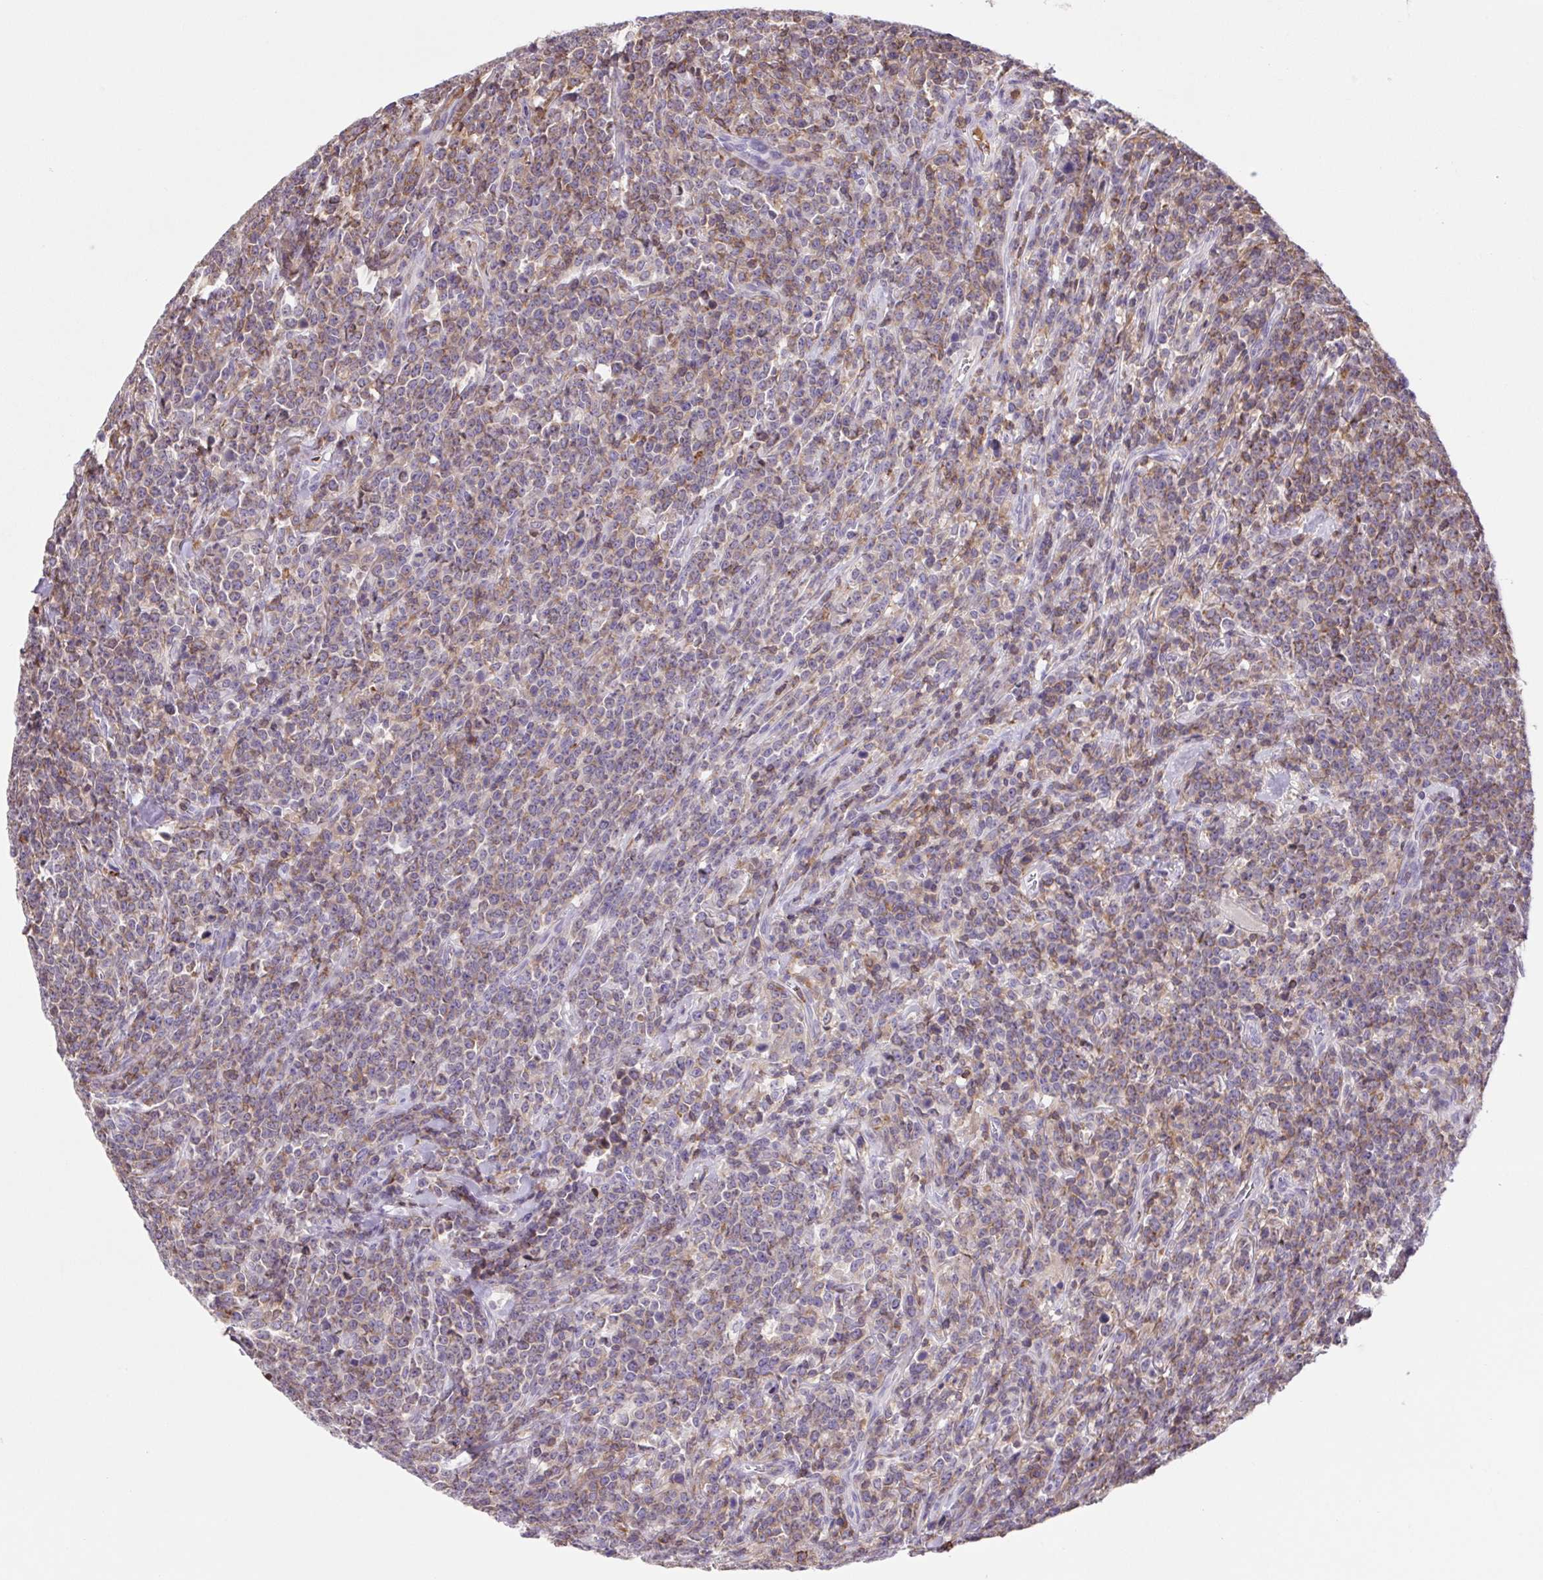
{"staining": {"intensity": "weak", "quantity": "<25%", "location": "cytoplasmic/membranous"}, "tissue": "lymphoma", "cell_type": "Tumor cells", "image_type": "cancer", "snomed": [{"axis": "morphology", "description": "Malignant lymphoma, non-Hodgkin's type, High grade"}, {"axis": "topography", "description": "Small intestine"}], "caption": "IHC histopathology image of neoplastic tissue: lymphoma stained with DAB (3,3'-diaminobenzidine) reveals no significant protein expression in tumor cells. (Stains: DAB immunohistochemistry (IHC) with hematoxylin counter stain, Microscopy: brightfield microscopy at high magnification).", "gene": "TPRG1", "patient": {"sex": "female", "age": 56}}